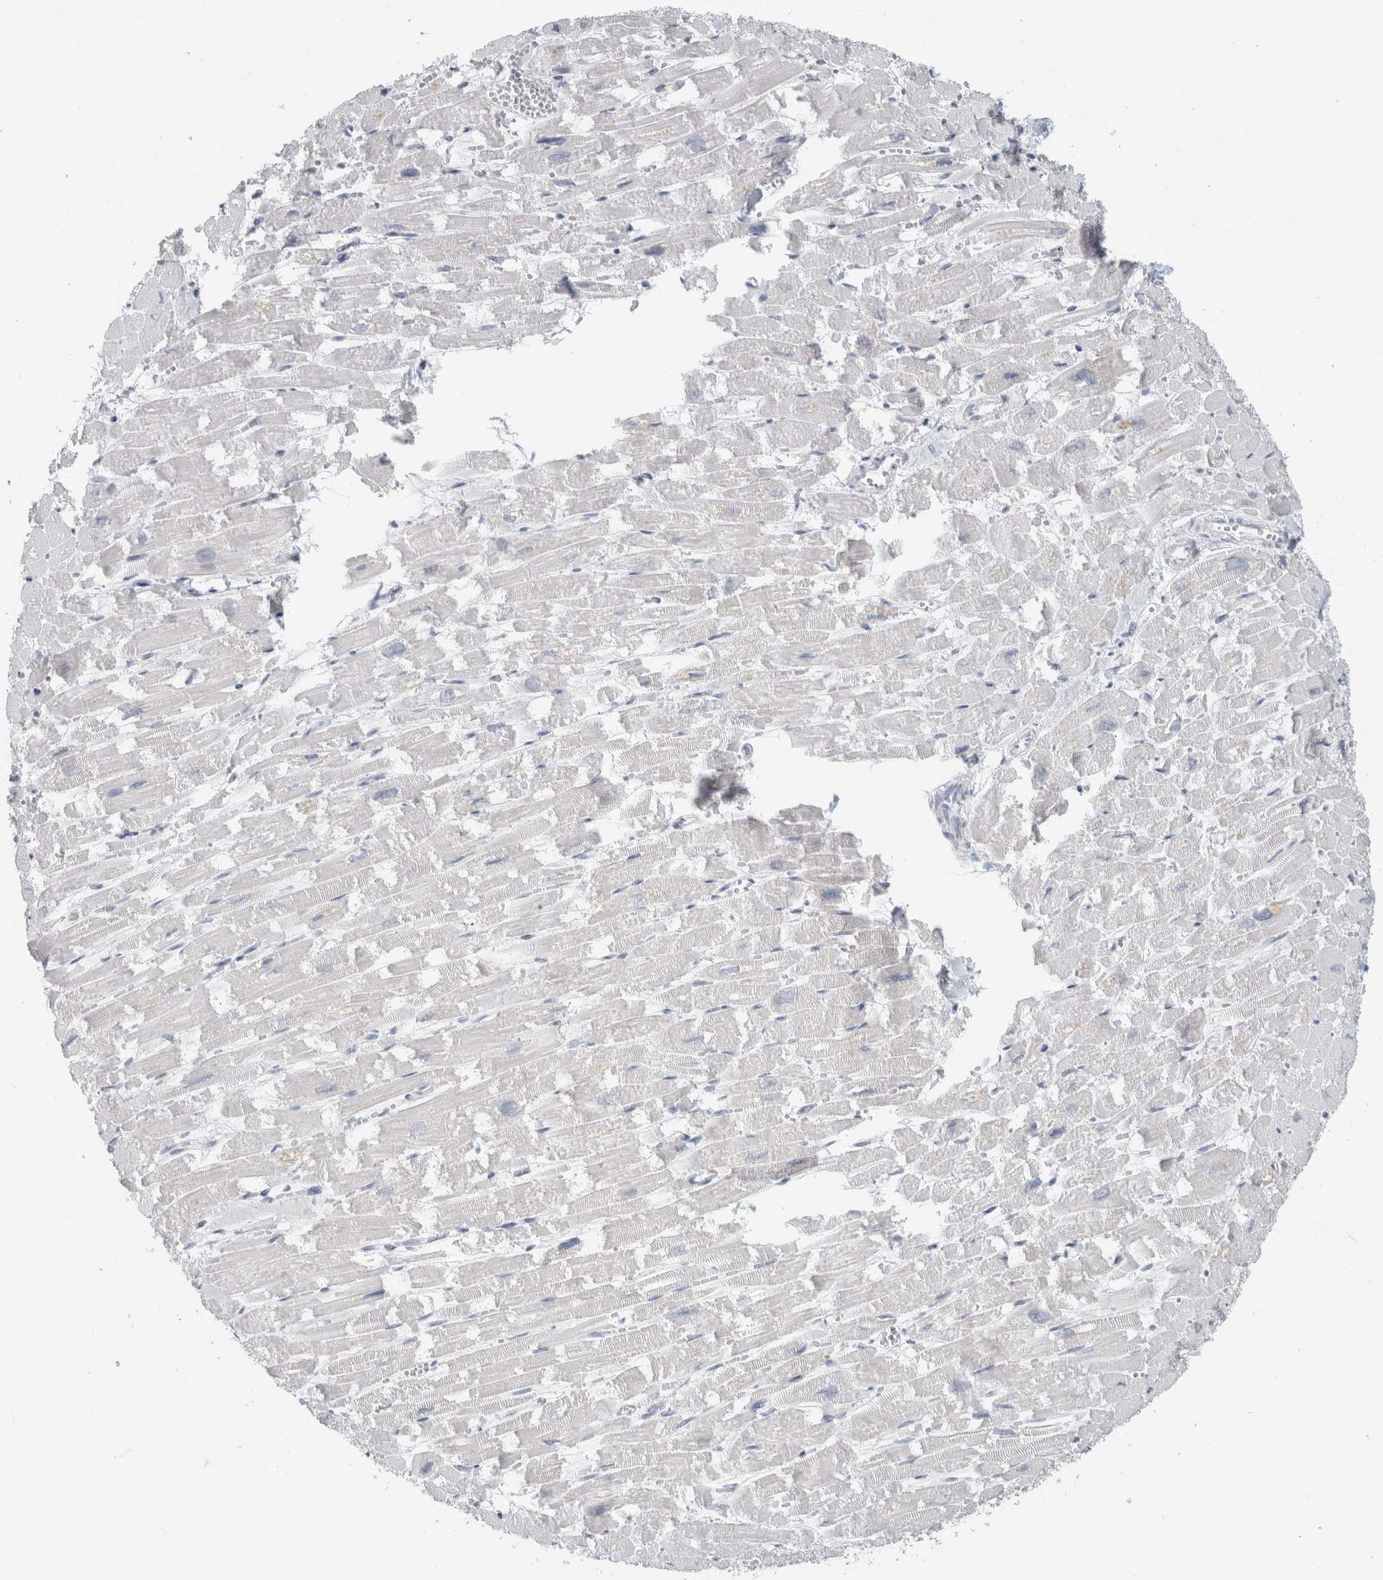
{"staining": {"intensity": "weak", "quantity": "<25%", "location": "cytoplasmic/membranous"}, "tissue": "heart muscle", "cell_type": "Cardiomyocytes", "image_type": "normal", "snomed": [{"axis": "morphology", "description": "Normal tissue, NOS"}, {"axis": "topography", "description": "Heart"}], "caption": "An image of heart muscle stained for a protein exhibits no brown staining in cardiomyocytes.", "gene": "SLC6A1", "patient": {"sex": "male", "age": 54}}